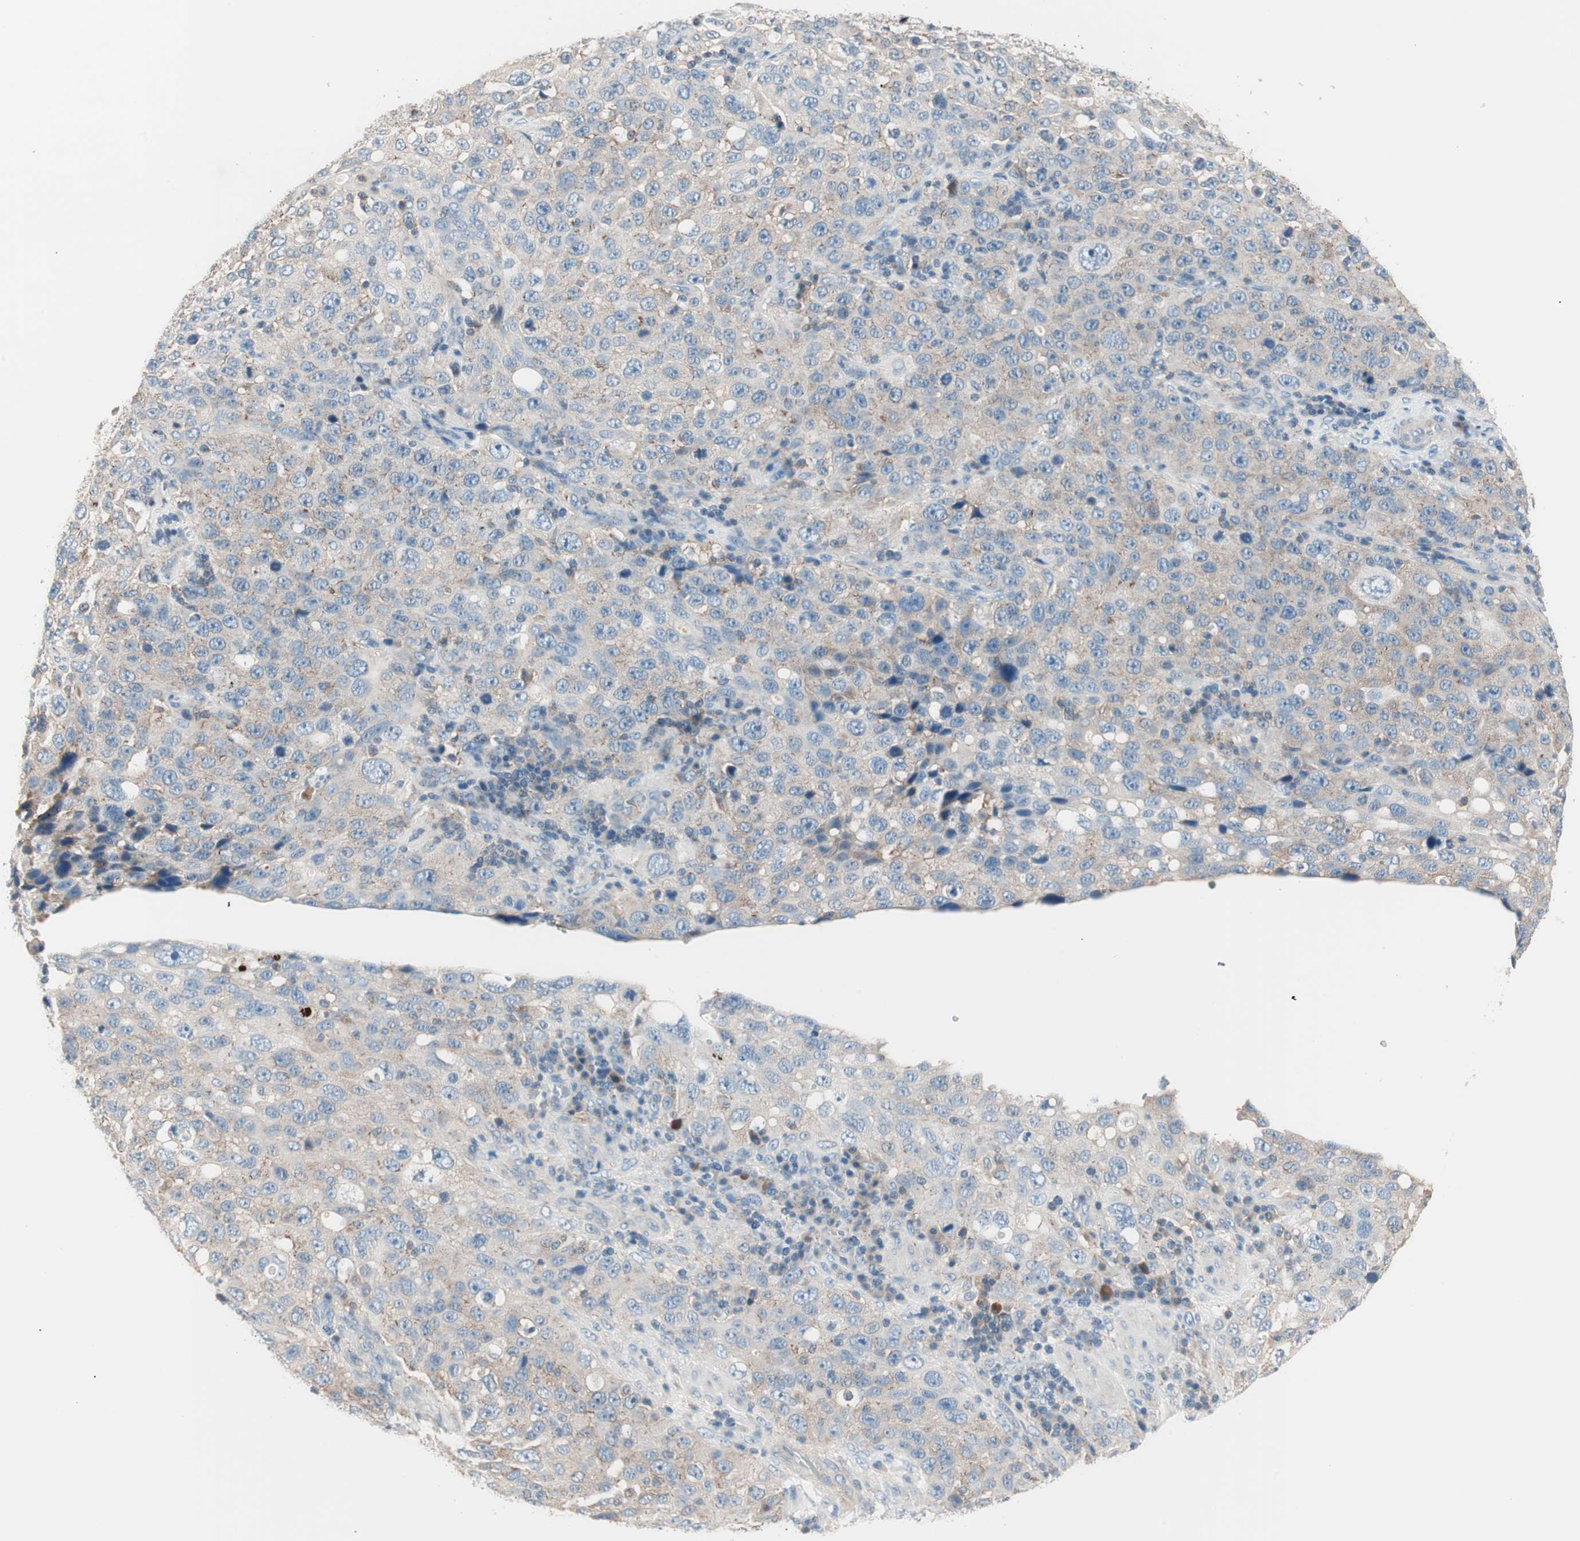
{"staining": {"intensity": "weak", "quantity": "25%-75%", "location": "cytoplasmic/membranous"}, "tissue": "stomach cancer", "cell_type": "Tumor cells", "image_type": "cancer", "snomed": [{"axis": "morphology", "description": "Normal tissue, NOS"}, {"axis": "morphology", "description": "Adenocarcinoma, NOS"}, {"axis": "topography", "description": "Stomach"}], "caption": "DAB (3,3'-diaminobenzidine) immunohistochemical staining of human adenocarcinoma (stomach) reveals weak cytoplasmic/membranous protein staining in about 25%-75% of tumor cells.", "gene": "RAD54B", "patient": {"sex": "male", "age": 48}}